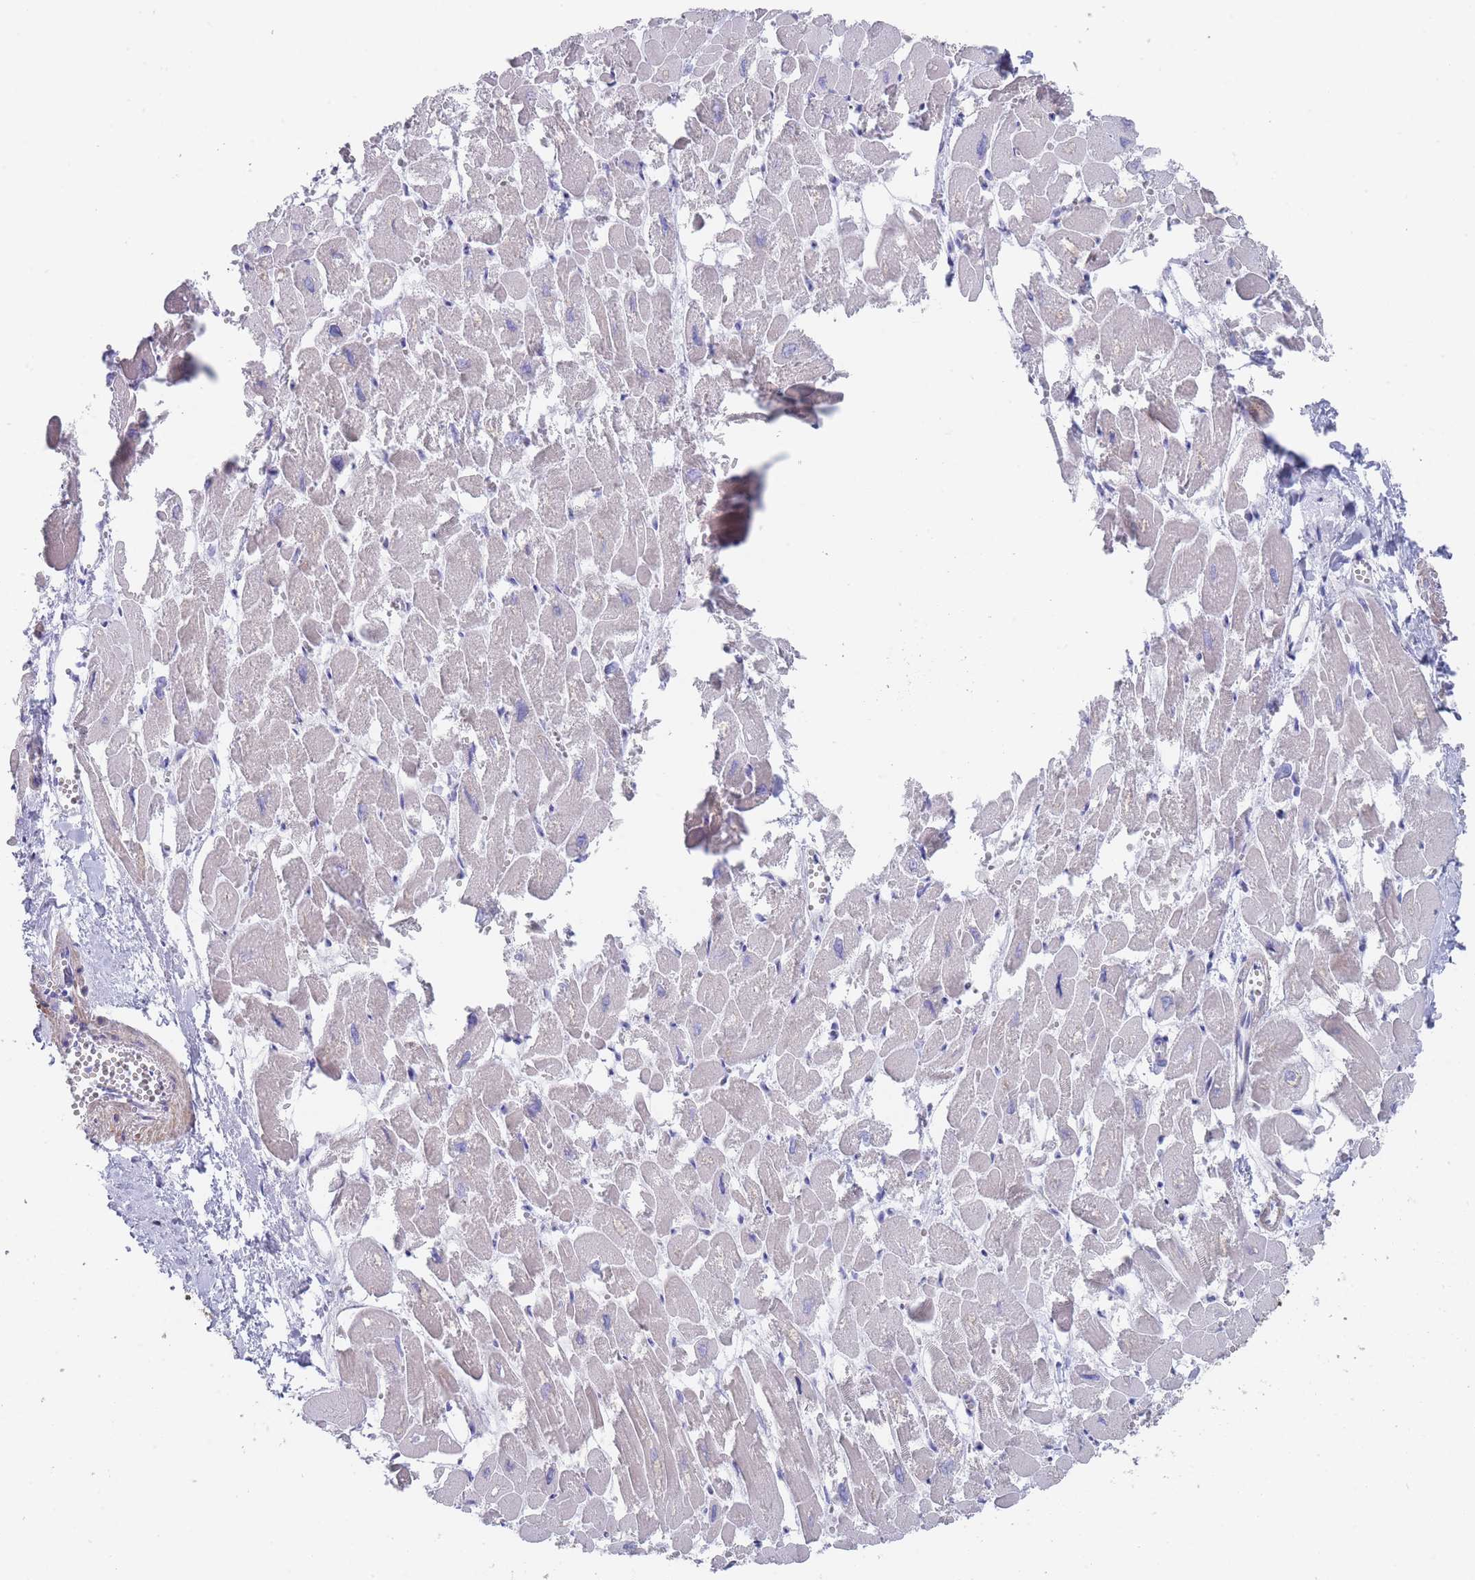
{"staining": {"intensity": "weak", "quantity": "<25%", "location": "cytoplasmic/membranous"}, "tissue": "heart muscle", "cell_type": "Cardiomyocytes", "image_type": "normal", "snomed": [{"axis": "morphology", "description": "Normal tissue, NOS"}, {"axis": "topography", "description": "Heart"}], "caption": "There is no significant expression in cardiomyocytes of heart muscle. (DAB (3,3'-diaminobenzidine) immunohistochemistry (IHC), high magnification).", "gene": "SCCPDH", "patient": {"sex": "male", "age": 54}}